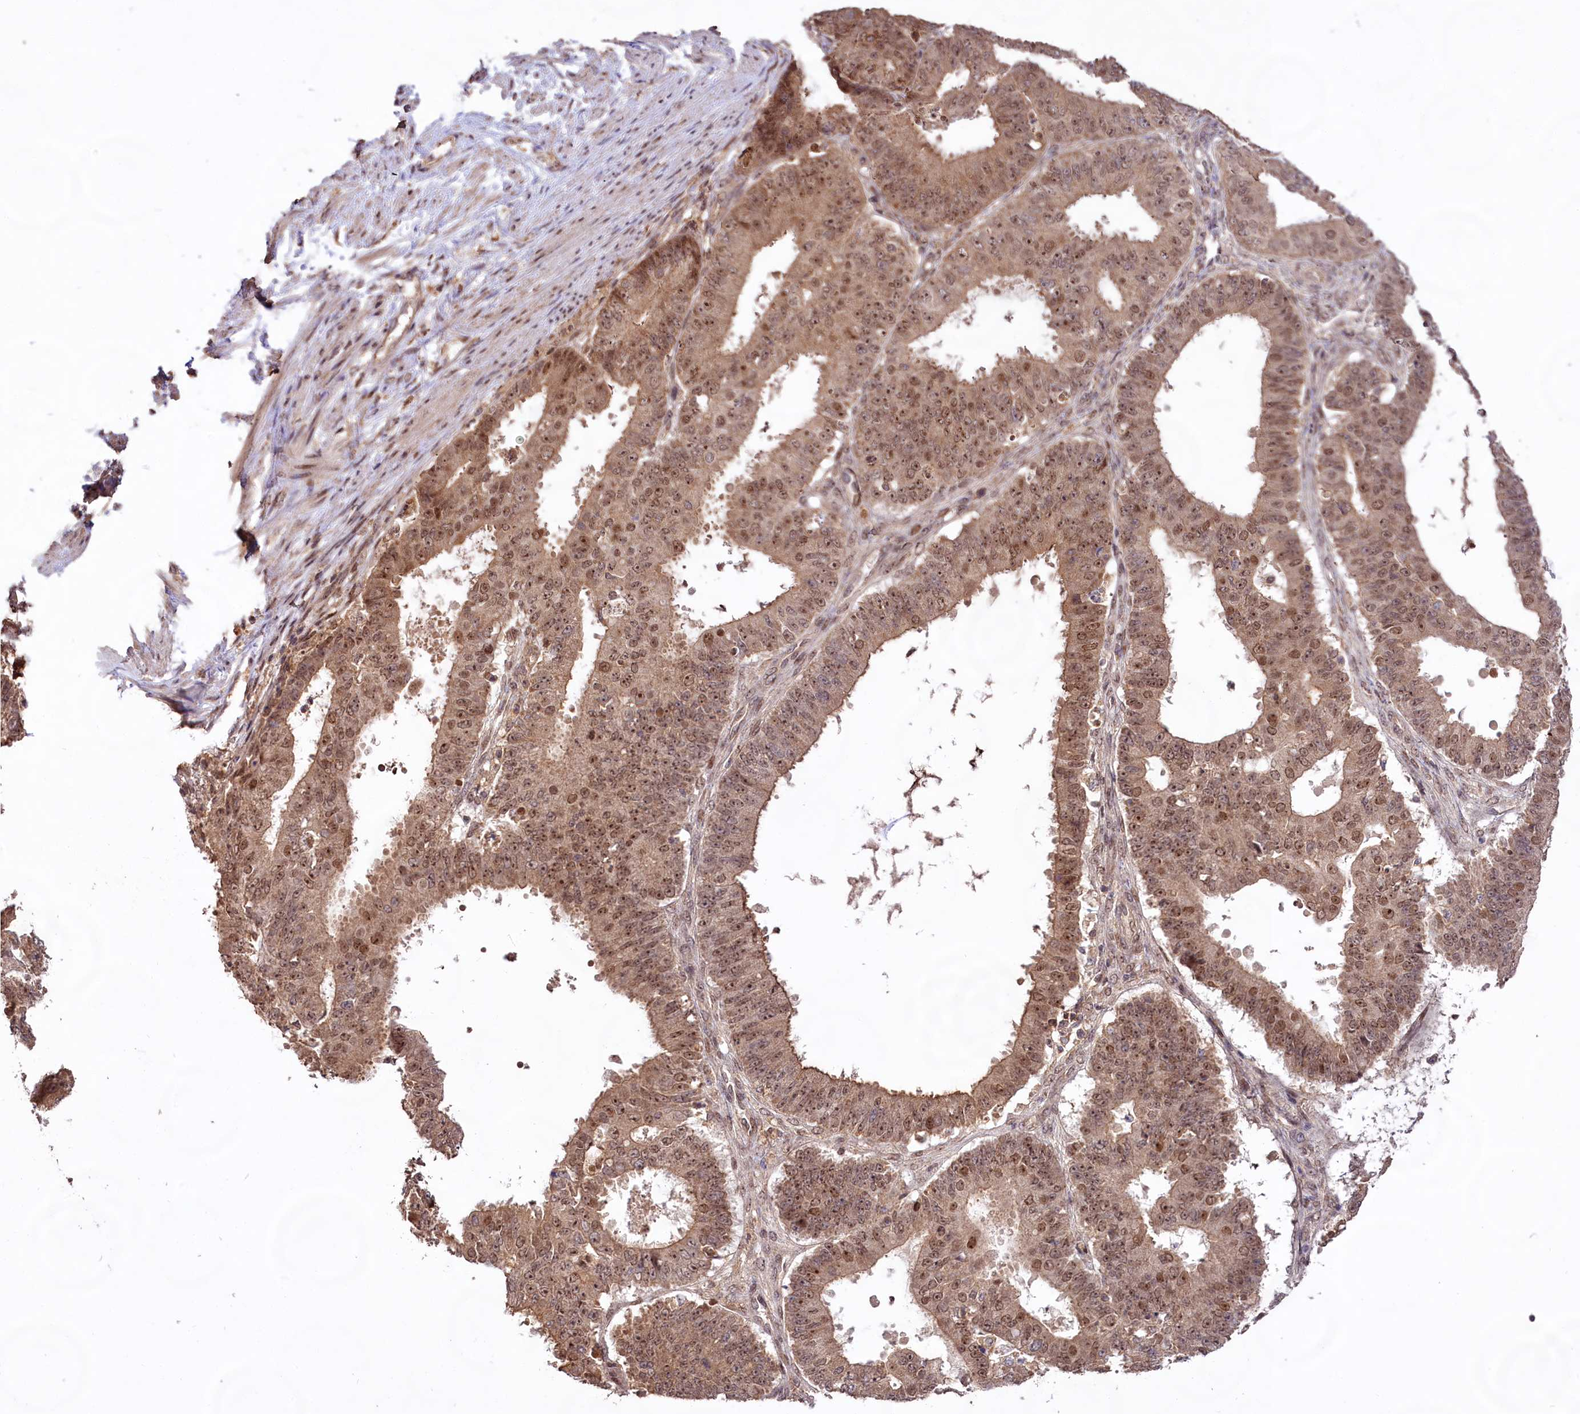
{"staining": {"intensity": "moderate", "quantity": ">75%", "location": "cytoplasmic/membranous,nuclear"}, "tissue": "ovarian cancer", "cell_type": "Tumor cells", "image_type": "cancer", "snomed": [{"axis": "morphology", "description": "Carcinoma, endometroid"}, {"axis": "topography", "description": "Appendix"}, {"axis": "topography", "description": "Ovary"}], "caption": "Ovarian cancer stained for a protein (brown) shows moderate cytoplasmic/membranous and nuclear positive expression in approximately >75% of tumor cells.", "gene": "RRP8", "patient": {"sex": "female", "age": 42}}